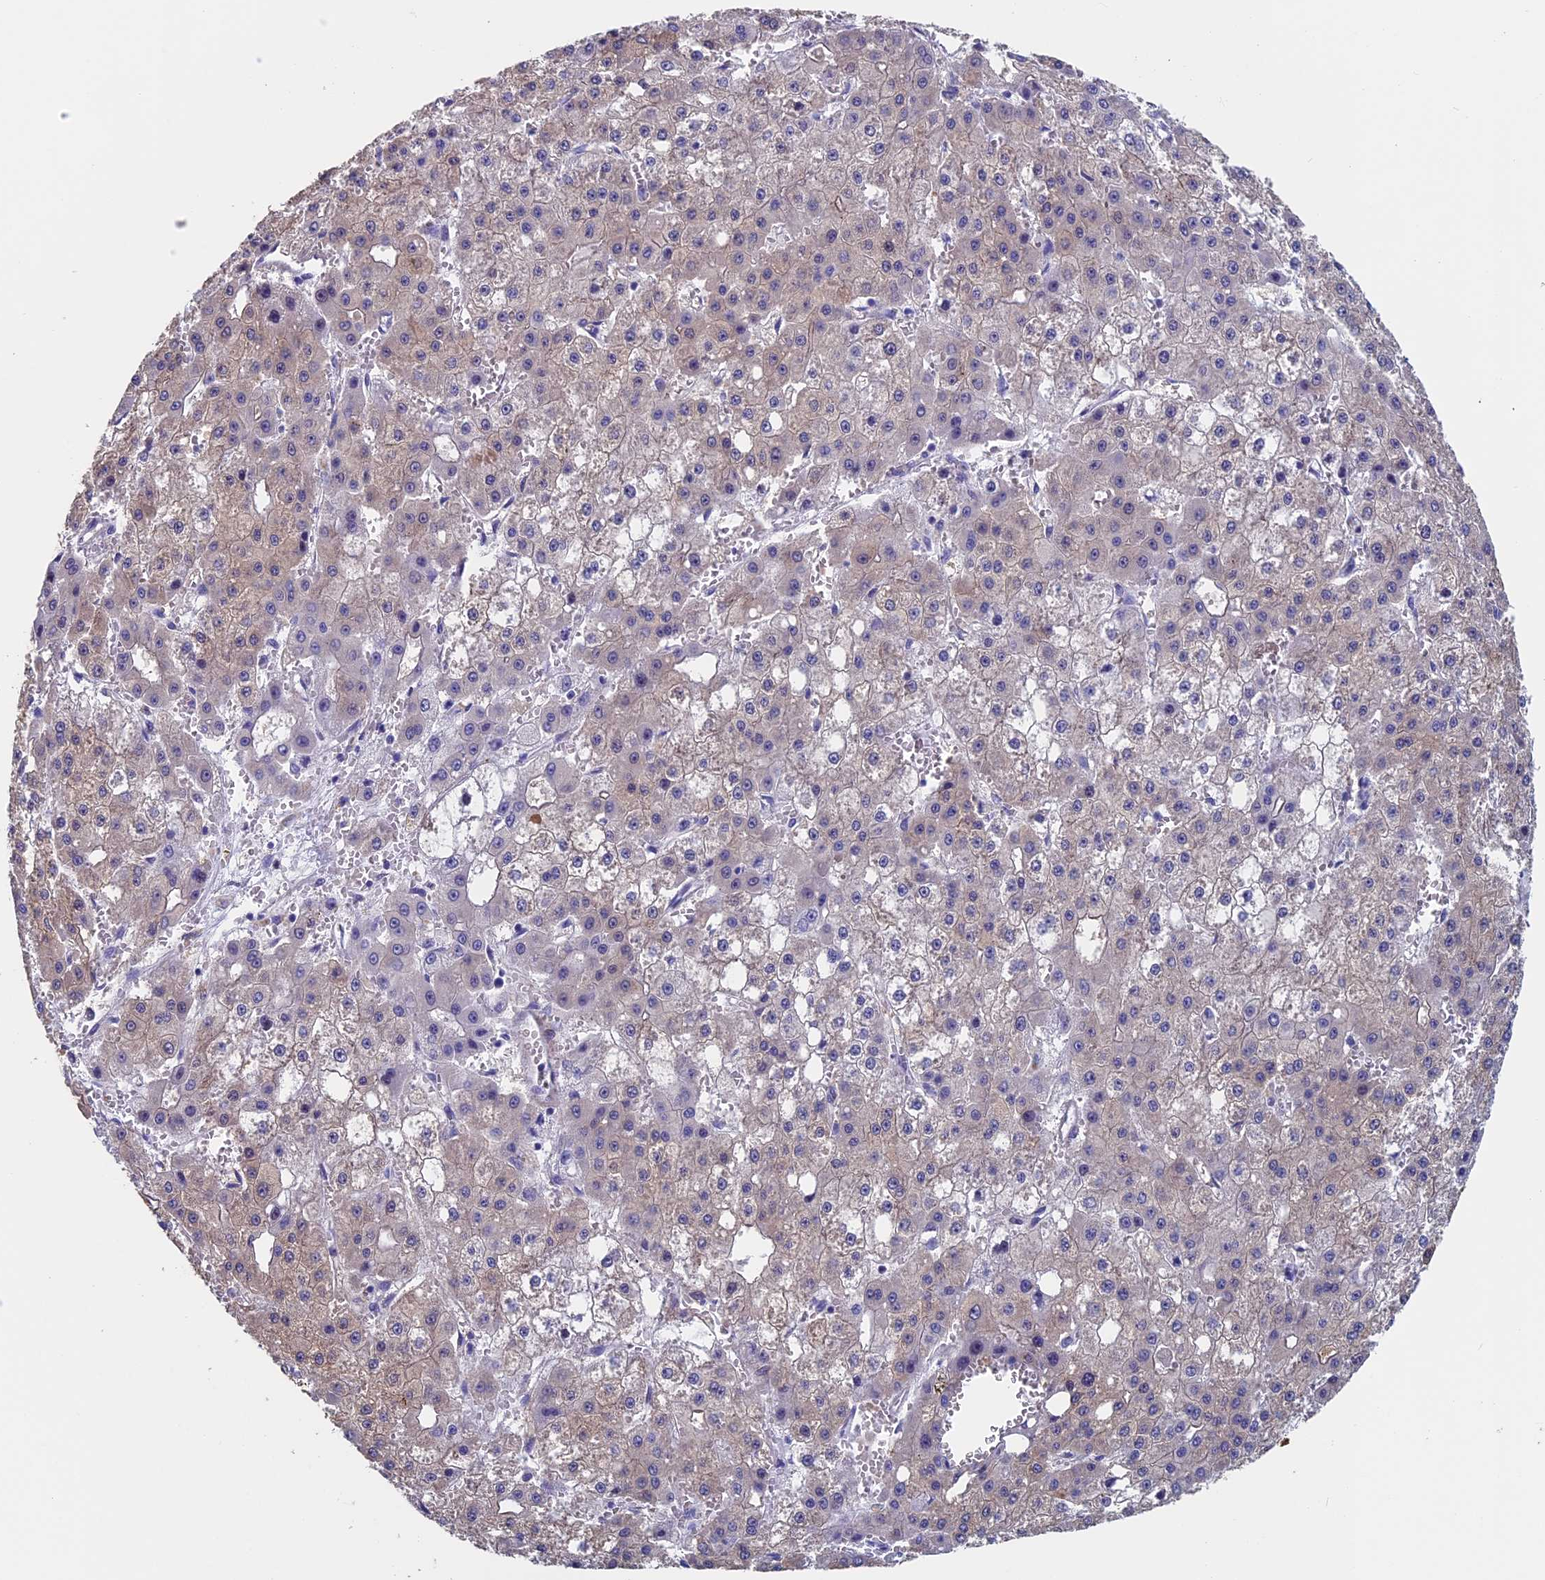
{"staining": {"intensity": "weak", "quantity": "25%-75%", "location": "cytoplasmic/membranous"}, "tissue": "liver cancer", "cell_type": "Tumor cells", "image_type": "cancer", "snomed": [{"axis": "morphology", "description": "Carcinoma, Hepatocellular, NOS"}, {"axis": "topography", "description": "Liver"}], "caption": "A high-resolution photomicrograph shows IHC staining of liver hepatocellular carcinoma, which exhibits weak cytoplasmic/membranous expression in about 25%-75% of tumor cells. (Brightfield microscopy of DAB IHC at high magnification).", "gene": "ADH7", "patient": {"sex": "male", "age": 47}}